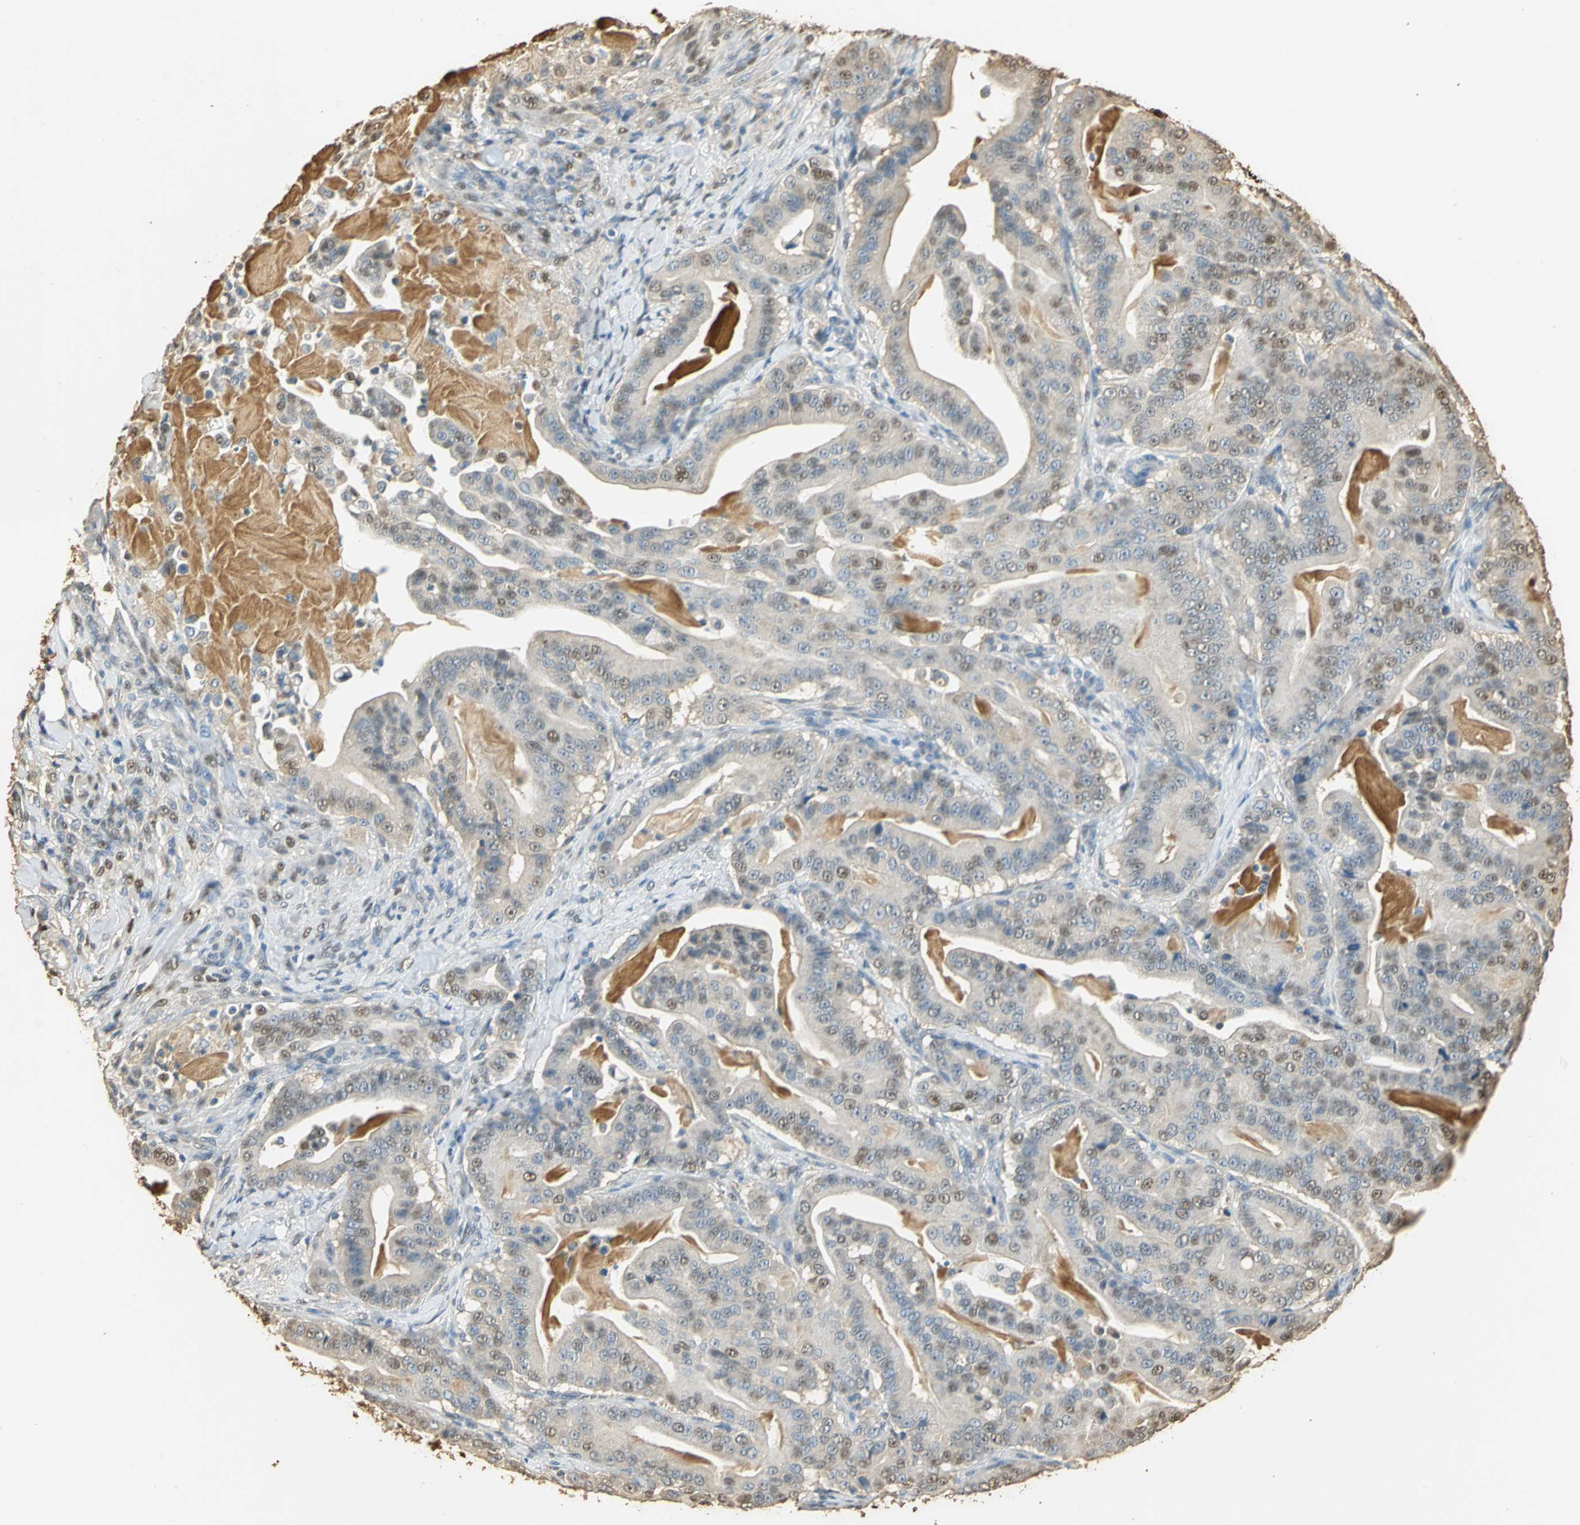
{"staining": {"intensity": "weak", "quantity": ">75%", "location": "cytoplasmic/membranous"}, "tissue": "pancreatic cancer", "cell_type": "Tumor cells", "image_type": "cancer", "snomed": [{"axis": "morphology", "description": "Adenocarcinoma, NOS"}, {"axis": "topography", "description": "Pancreas"}], "caption": "High-magnification brightfield microscopy of pancreatic cancer stained with DAB (3,3'-diaminobenzidine) (brown) and counterstained with hematoxylin (blue). tumor cells exhibit weak cytoplasmic/membranous expression is present in approximately>75% of cells.", "gene": "GAPDH", "patient": {"sex": "male", "age": 63}}